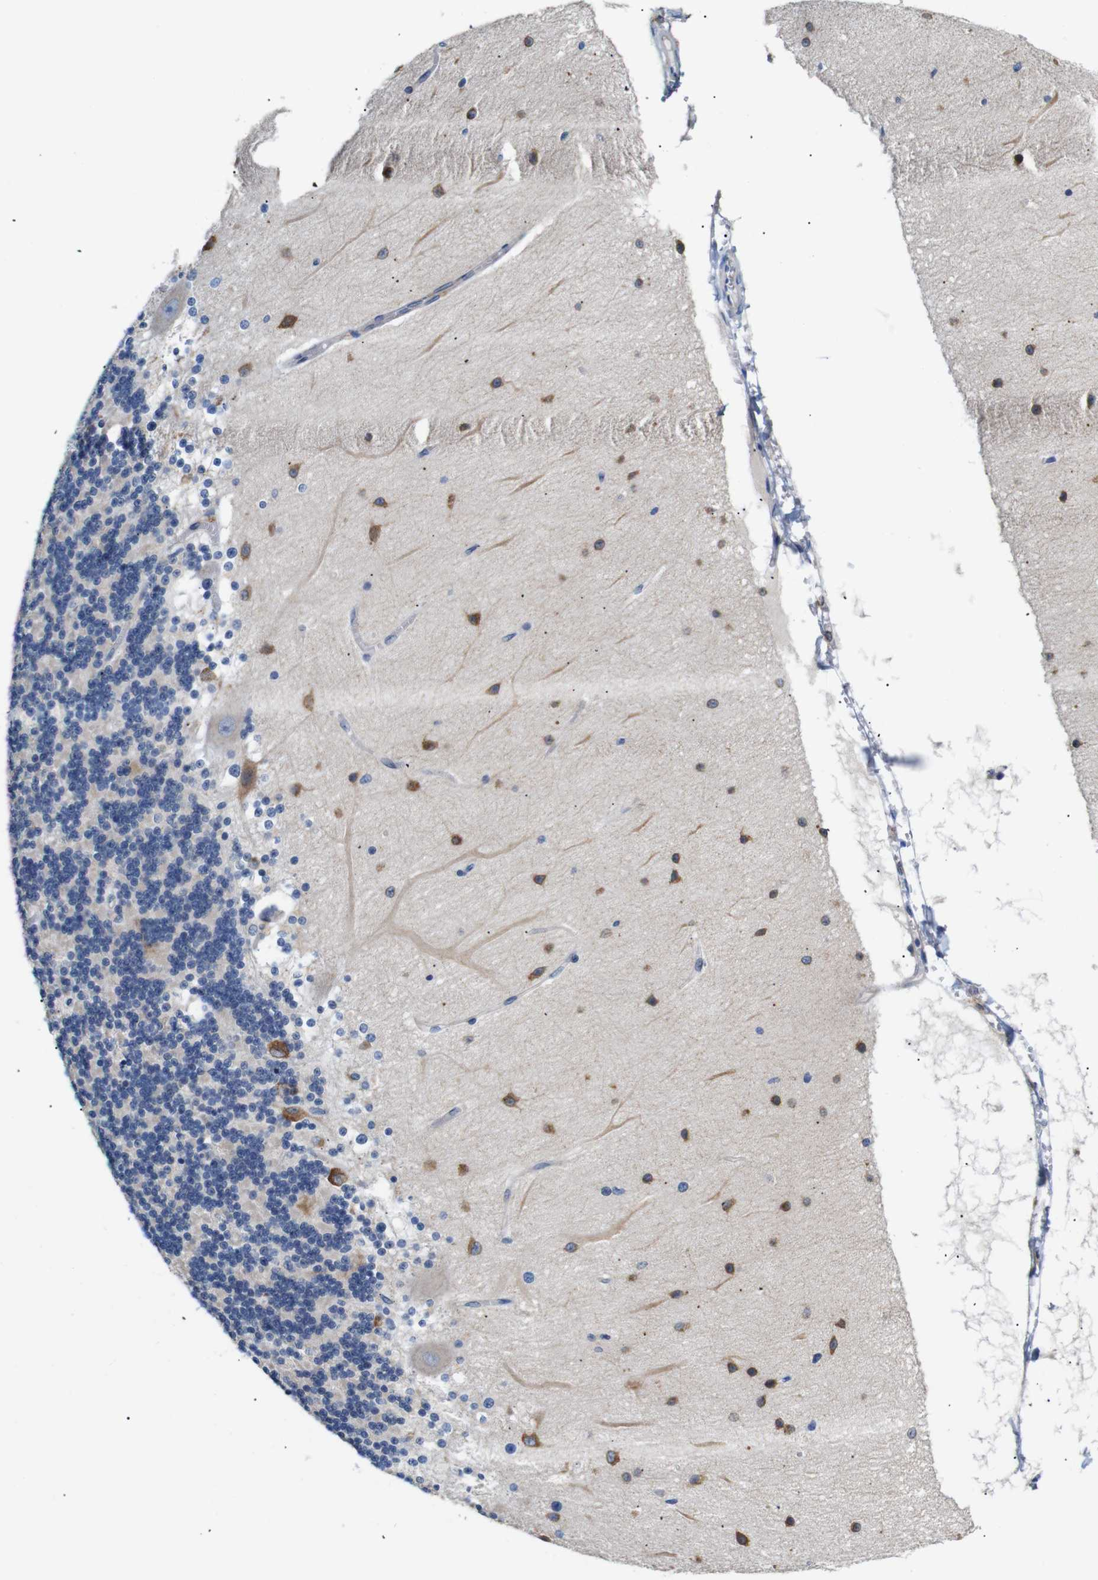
{"staining": {"intensity": "weak", "quantity": "<25%", "location": "cytoplasmic/membranous"}, "tissue": "cerebellum", "cell_type": "Cells in granular layer", "image_type": "normal", "snomed": [{"axis": "morphology", "description": "Normal tissue, NOS"}, {"axis": "topography", "description": "Cerebellum"}], "caption": "There is no significant staining in cells in granular layer of cerebellum. (Immunohistochemistry, brightfield microscopy, high magnification).", "gene": "UBE2G2", "patient": {"sex": "female", "age": 54}}